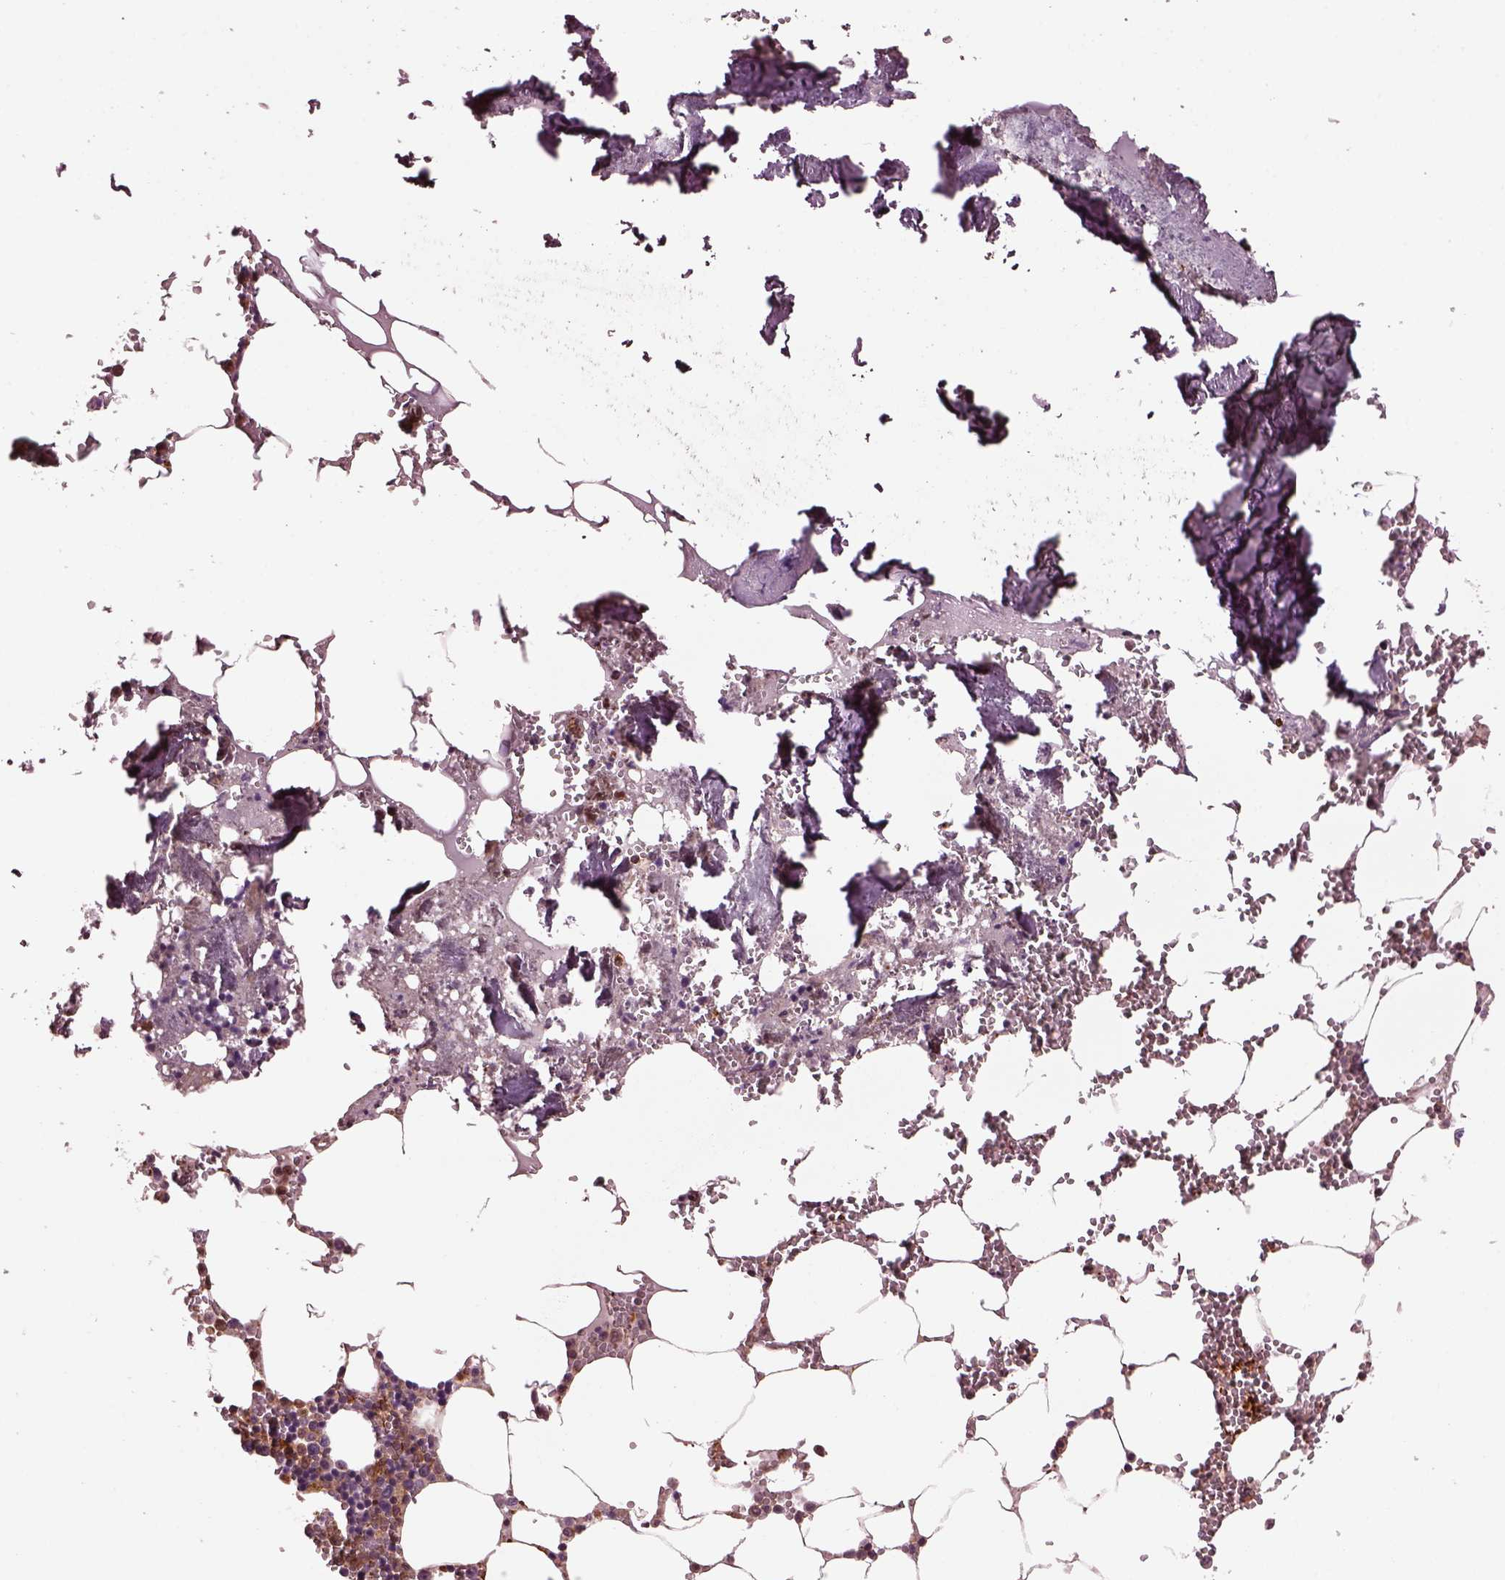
{"staining": {"intensity": "strong", "quantity": "<25%", "location": "cytoplasmic/membranous"}, "tissue": "bone marrow", "cell_type": "Hematopoietic cells", "image_type": "normal", "snomed": [{"axis": "morphology", "description": "Normal tissue, NOS"}, {"axis": "topography", "description": "Bone marrow"}], "caption": "This is a histology image of IHC staining of unremarkable bone marrow, which shows strong expression in the cytoplasmic/membranous of hematopoietic cells.", "gene": "MYL1", "patient": {"sex": "male", "age": 54}}